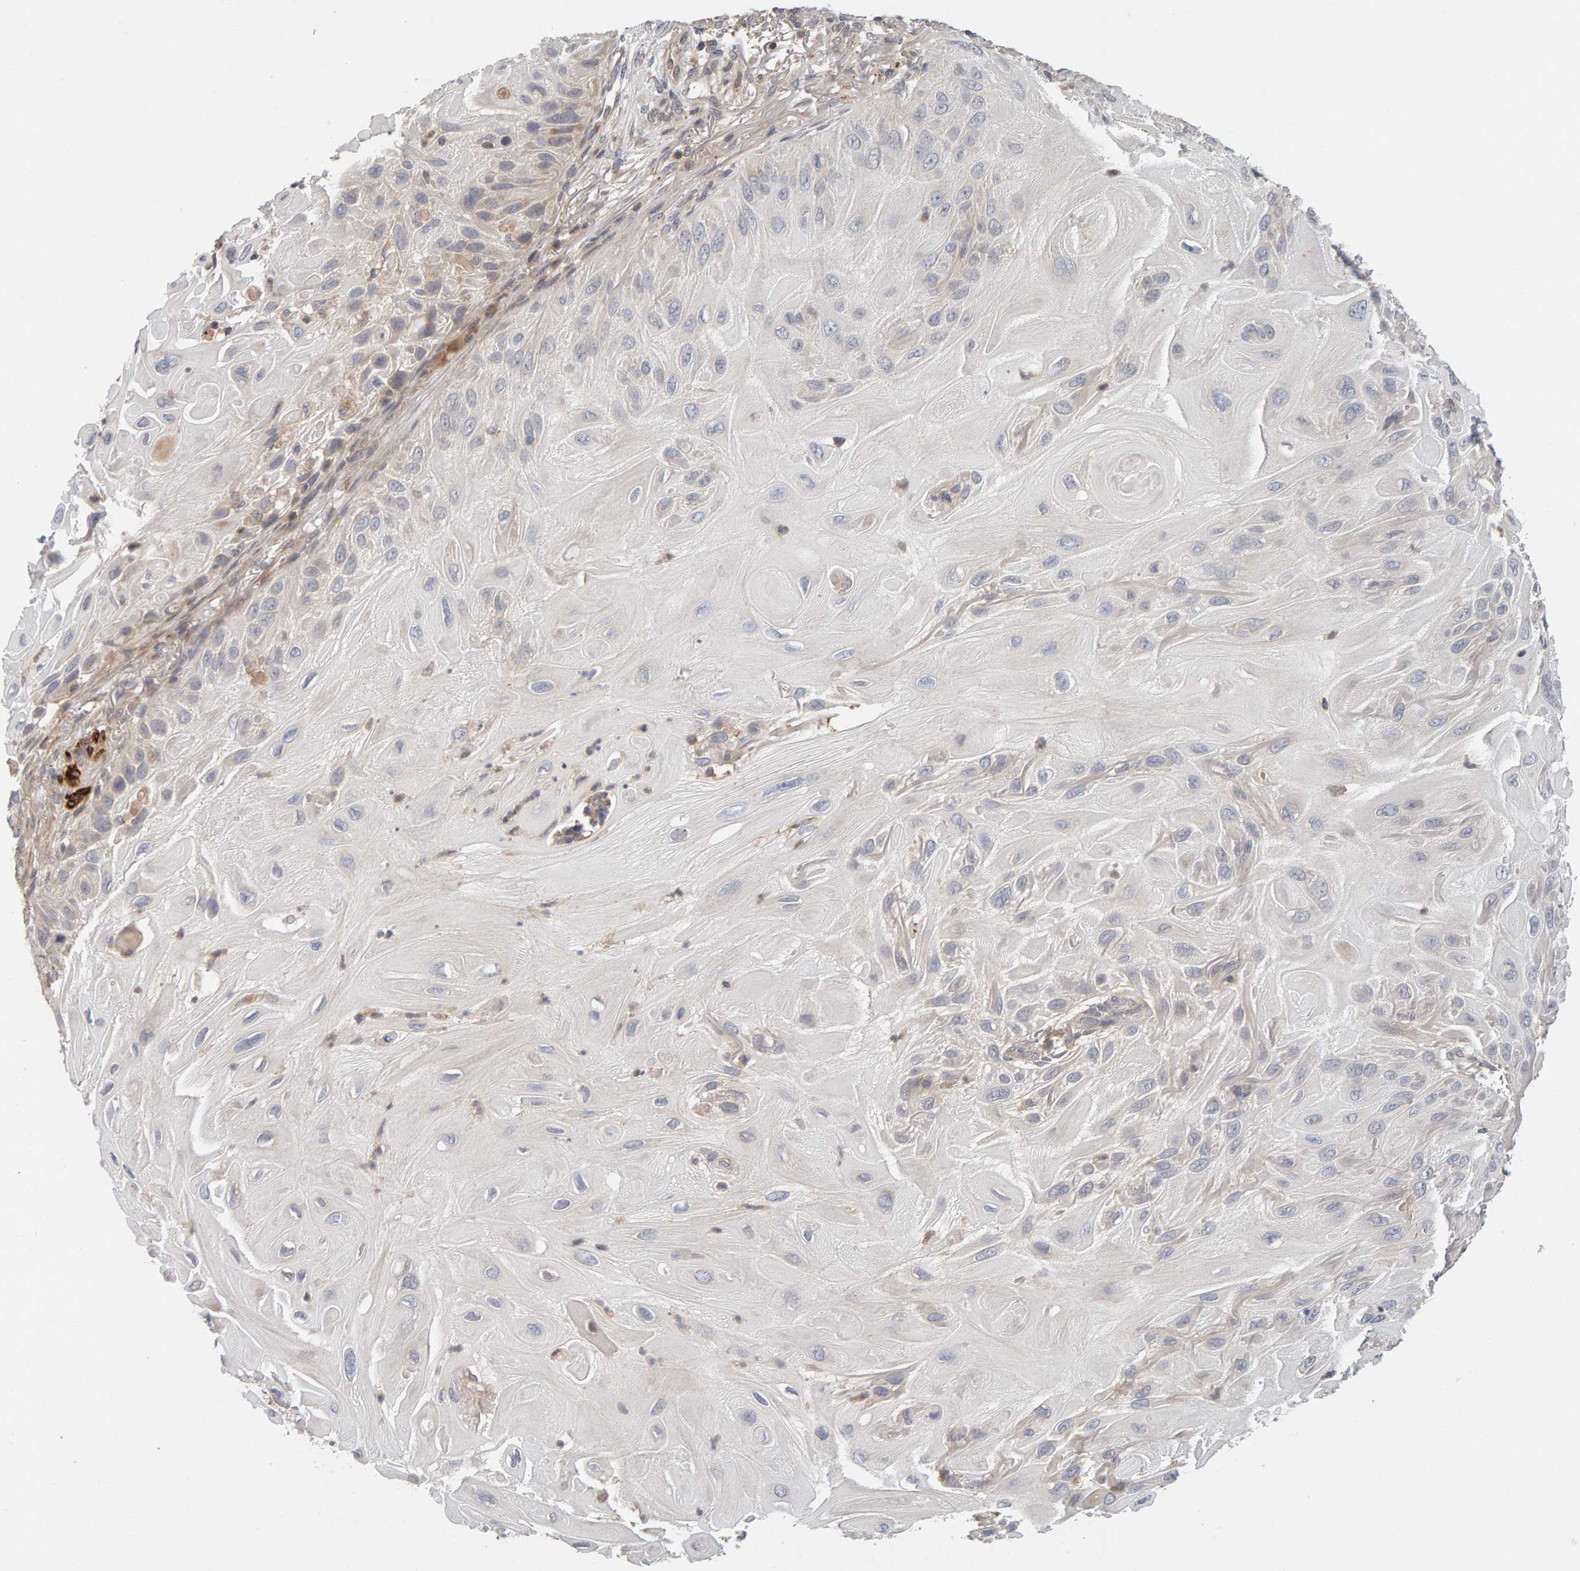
{"staining": {"intensity": "weak", "quantity": "<25%", "location": "cytoplasmic/membranous"}, "tissue": "skin cancer", "cell_type": "Tumor cells", "image_type": "cancer", "snomed": [{"axis": "morphology", "description": "Squamous cell carcinoma, NOS"}, {"axis": "topography", "description": "Skin"}], "caption": "IHC of human skin squamous cell carcinoma demonstrates no staining in tumor cells.", "gene": "NUDCD1", "patient": {"sex": "female", "age": 77}}